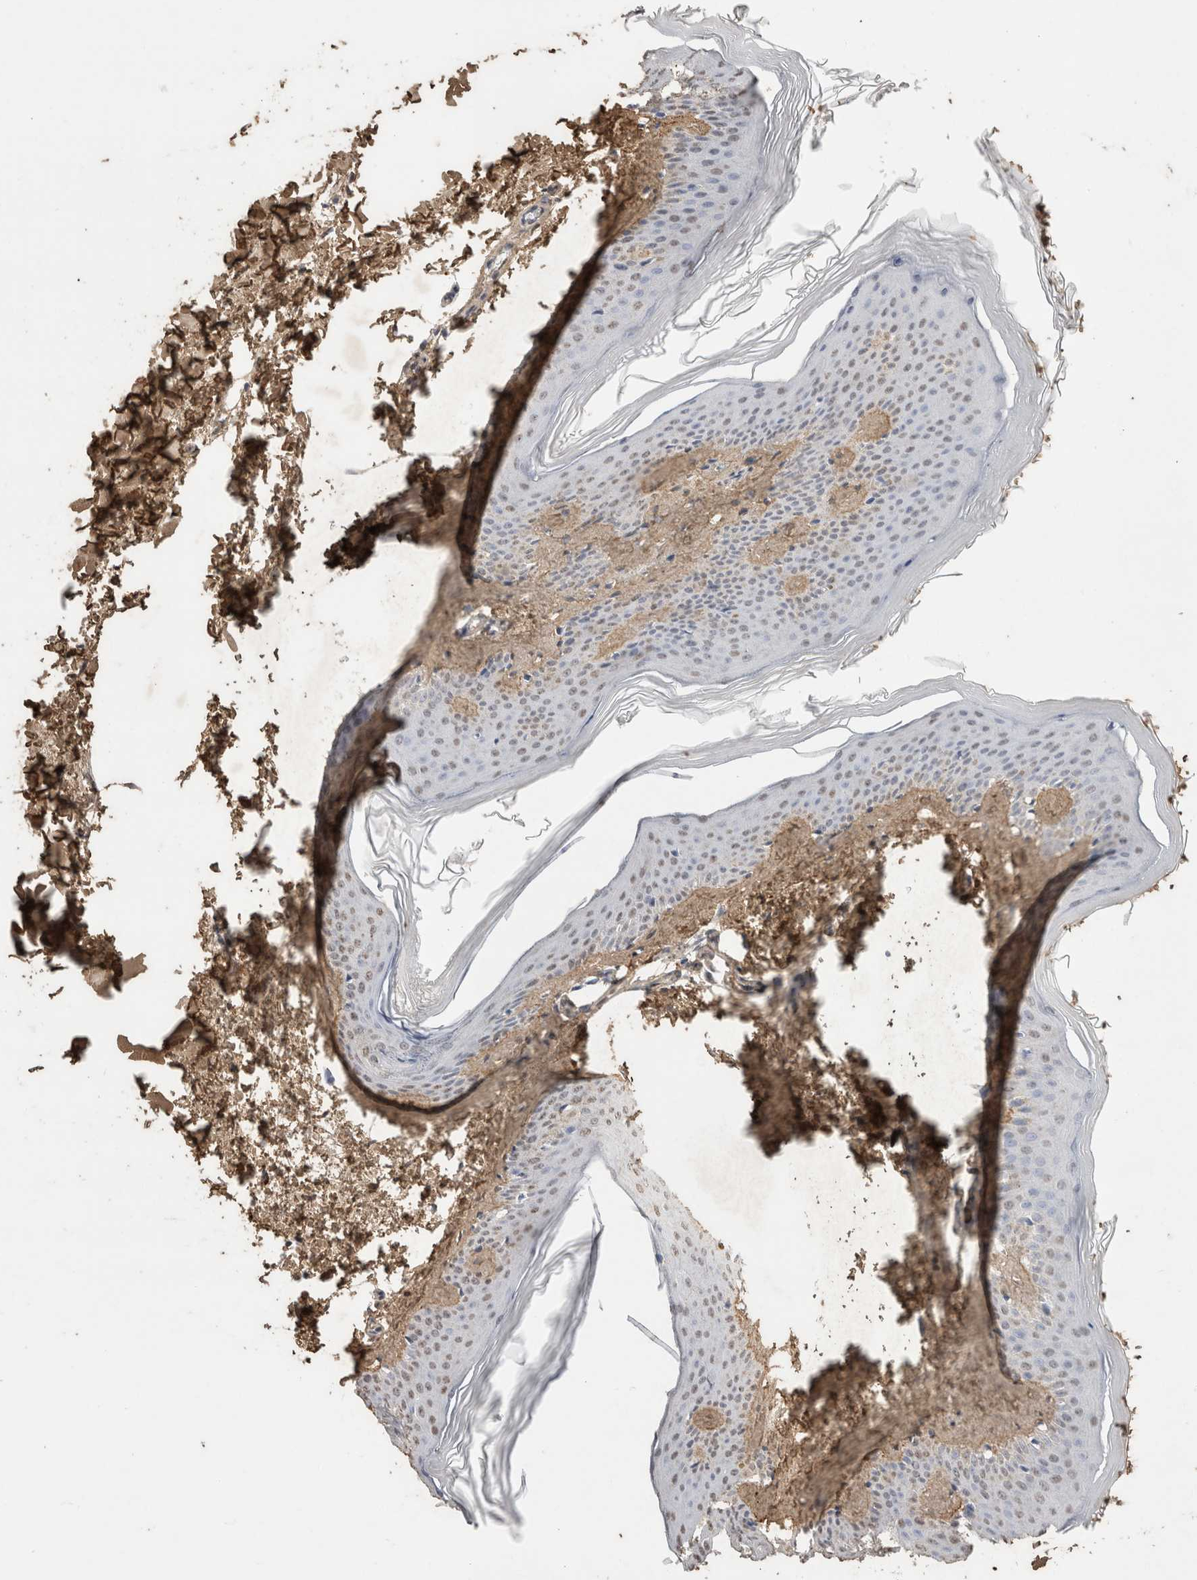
{"staining": {"intensity": "moderate", "quantity": ">75%", "location": "cytoplasmic/membranous"}, "tissue": "skin", "cell_type": "Fibroblasts", "image_type": "normal", "snomed": [{"axis": "morphology", "description": "Normal tissue, NOS"}, {"axis": "topography", "description": "Skin"}], "caption": "The histopathology image displays immunohistochemical staining of benign skin. There is moderate cytoplasmic/membranous staining is seen in about >75% of fibroblasts.", "gene": "C1QTNF5", "patient": {"sex": "female", "age": 27}}